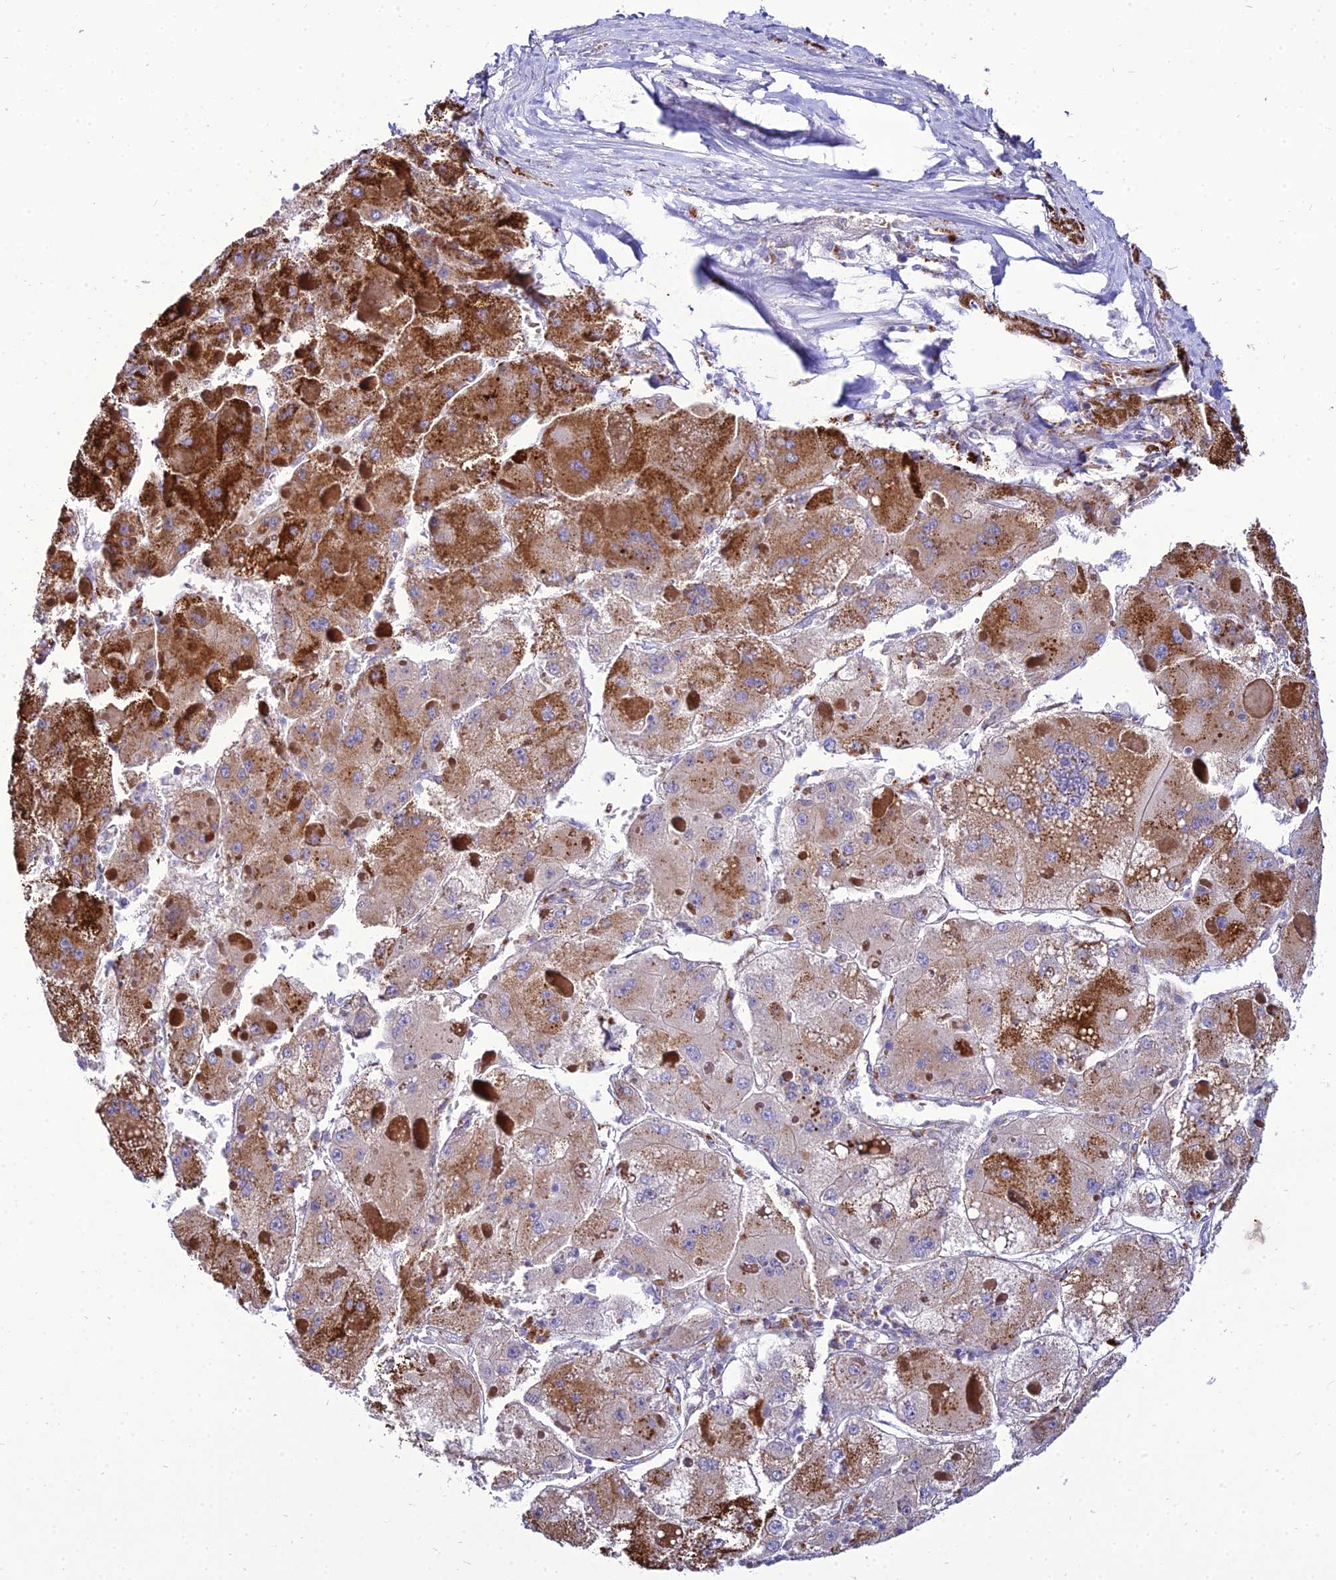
{"staining": {"intensity": "strong", "quantity": "25%-75%", "location": "cytoplasmic/membranous"}, "tissue": "liver cancer", "cell_type": "Tumor cells", "image_type": "cancer", "snomed": [{"axis": "morphology", "description": "Carcinoma, Hepatocellular, NOS"}, {"axis": "topography", "description": "Liver"}], "caption": "Protein staining of liver hepatocellular carcinoma tissue exhibits strong cytoplasmic/membranous expression in approximately 25%-75% of tumor cells.", "gene": "C6orf163", "patient": {"sex": "female", "age": 73}}